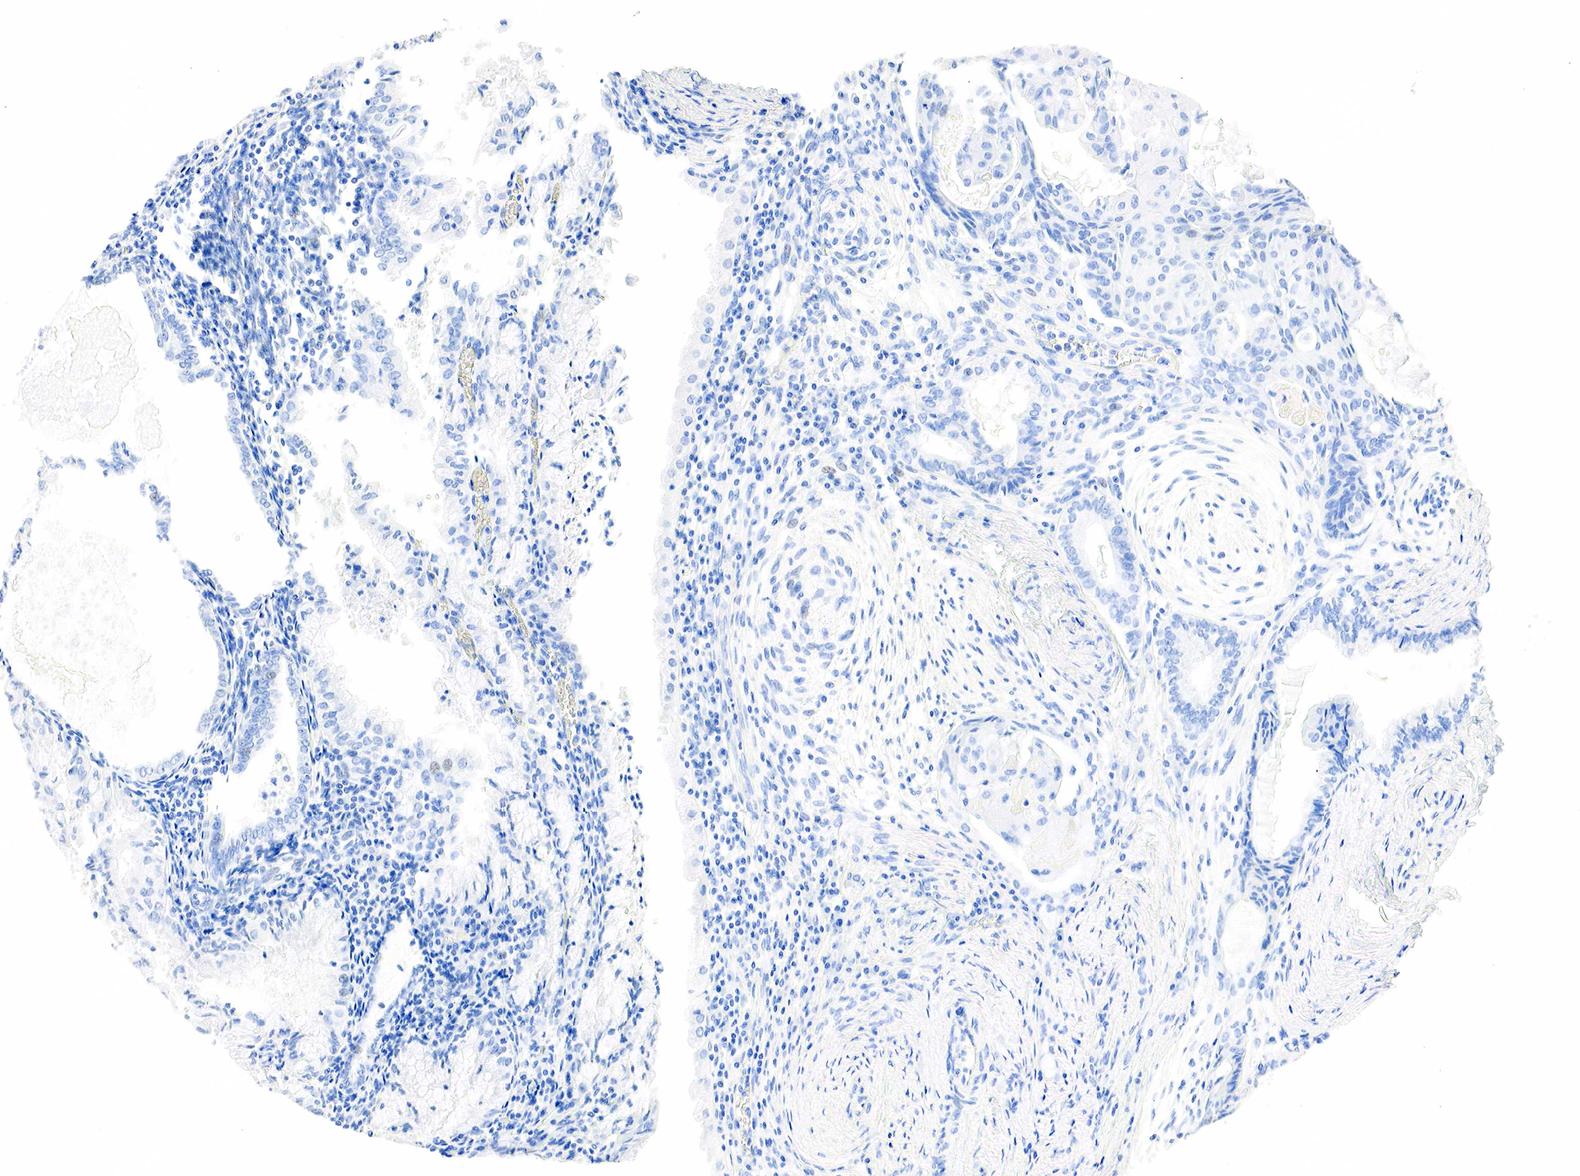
{"staining": {"intensity": "negative", "quantity": "none", "location": "none"}, "tissue": "endometrial cancer", "cell_type": "Tumor cells", "image_type": "cancer", "snomed": [{"axis": "morphology", "description": "Adenocarcinoma, NOS"}, {"axis": "topography", "description": "Endometrium"}], "caption": "Adenocarcinoma (endometrial) was stained to show a protein in brown. There is no significant staining in tumor cells.", "gene": "PTH", "patient": {"sex": "female", "age": 79}}